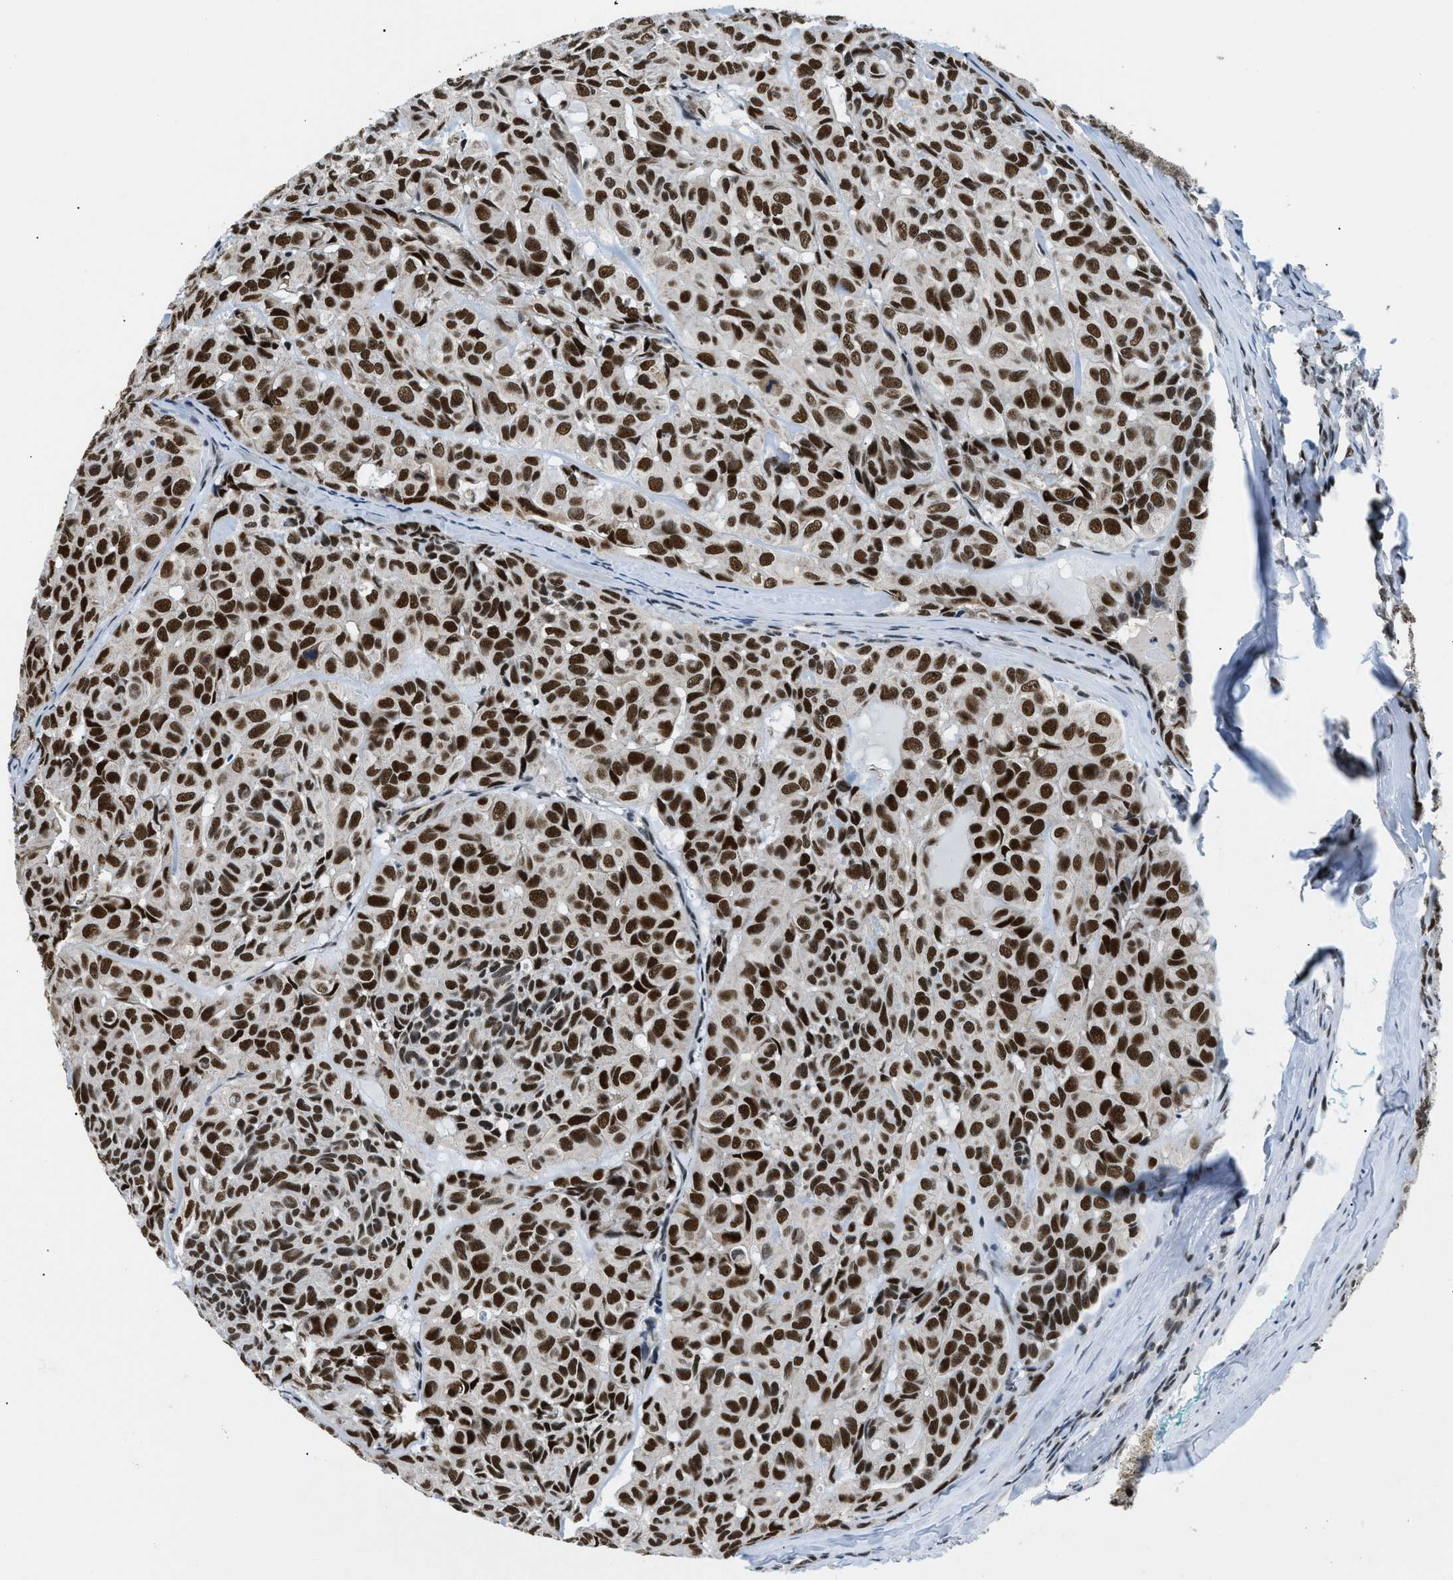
{"staining": {"intensity": "strong", "quantity": ">75%", "location": "nuclear"}, "tissue": "head and neck cancer", "cell_type": "Tumor cells", "image_type": "cancer", "snomed": [{"axis": "morphology", "description": "Adenocarcinoma, NOS"}, {"axis": "topography", "description": "Salivary gland, NOS"}, {"axis": "topography", "description": "Head-Neck"}], "caption": "Protein expression analysis of head and neck cancer (adenocarcinoma) shows strong nuclear positivity in approximately >75% of tumor cells. The staining was performed using DAB, with brown indicating positive protein expression. Nuclei are stained blue with hematoxylin.", "gene": "KDM3B", "patient": {"sex": "female", "age": 76}}